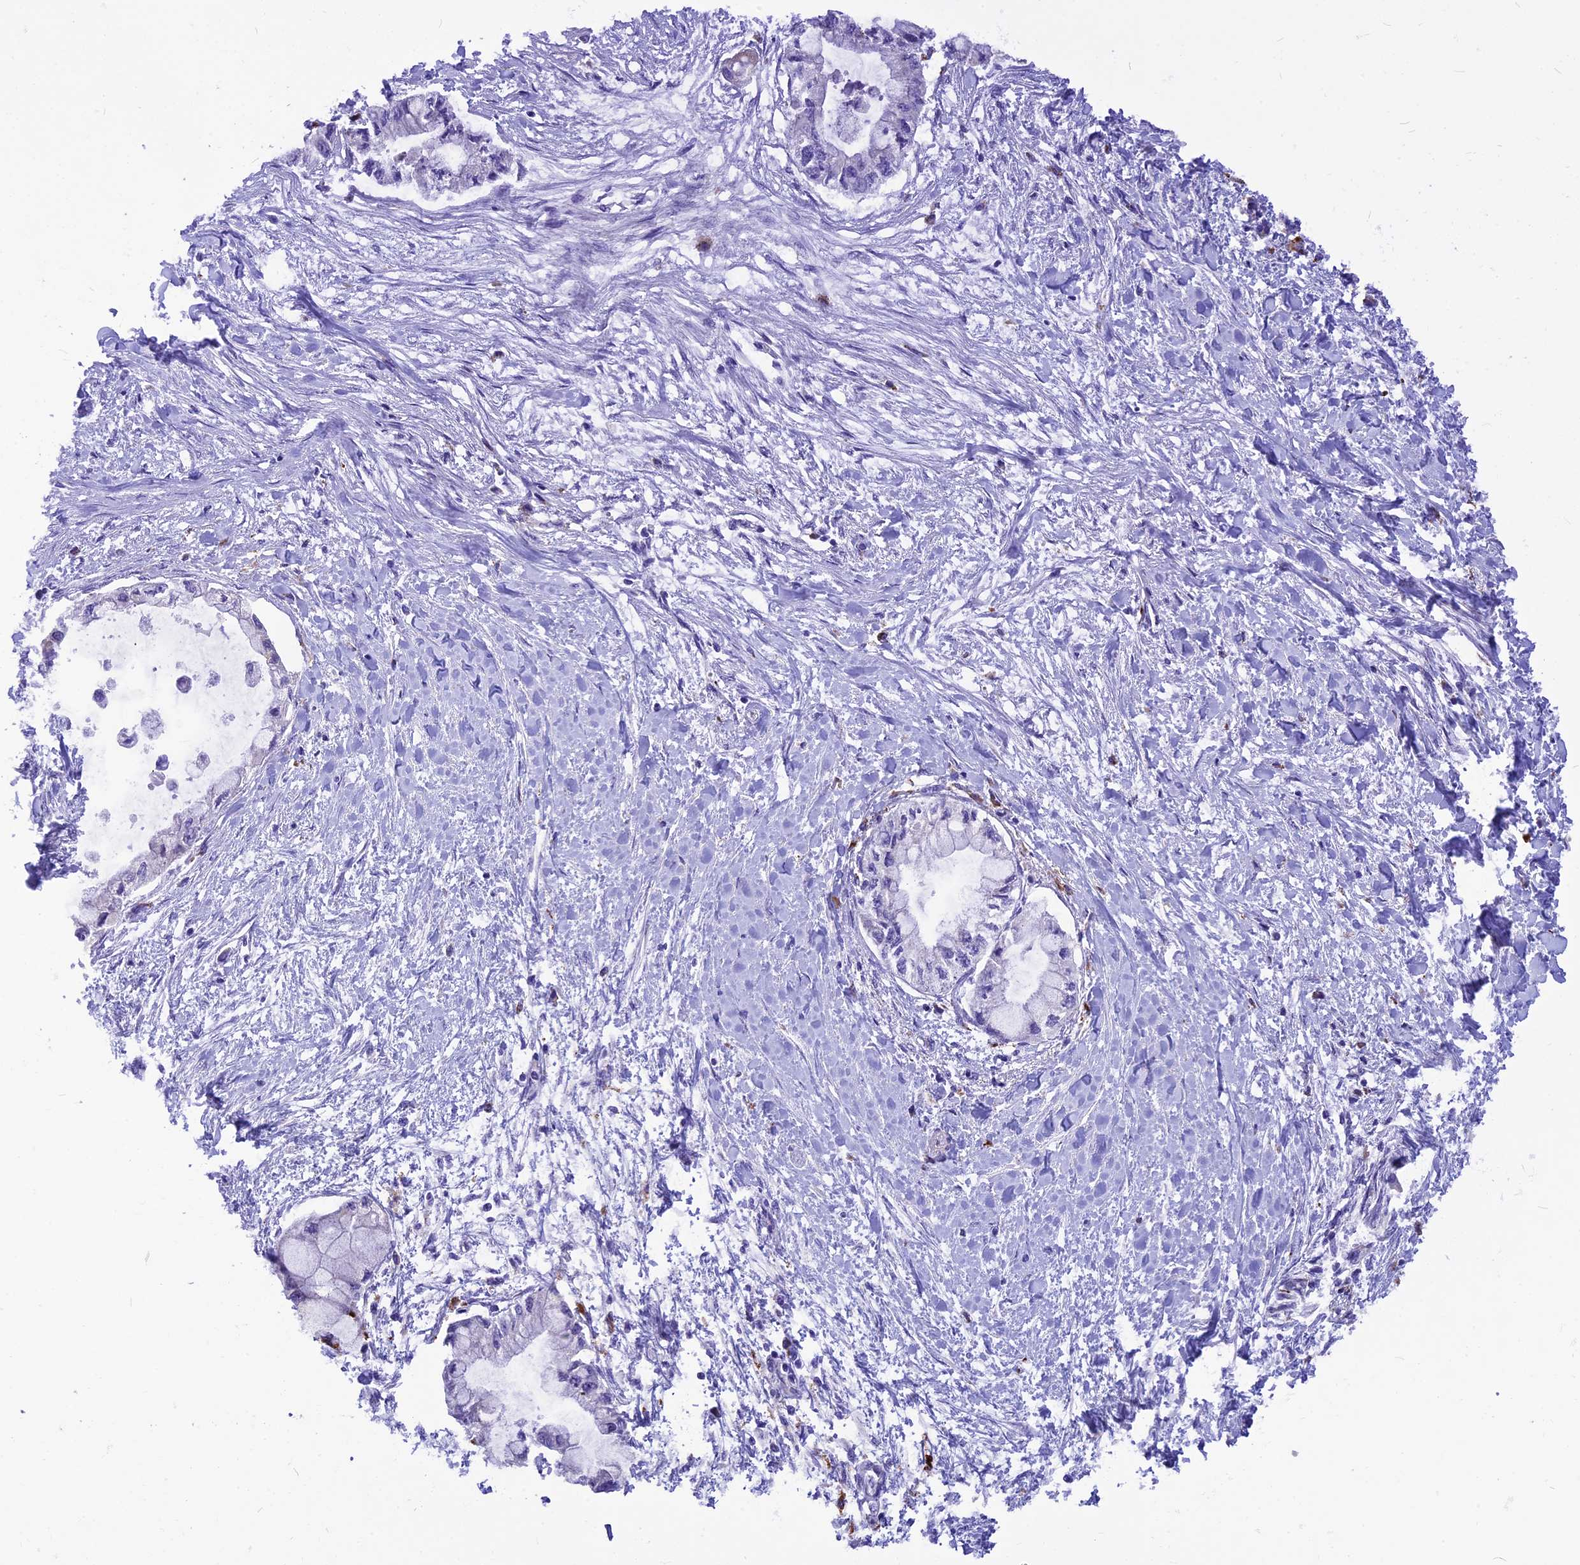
{"staining": {"intensity": "negative", "quantity": "none", "location": "none"}, "tissue": "pancreatic cancer", "cell_type": "Tumor cells", "image_type": "cancer", "snomed": [{"axis": "morphology", "description": "Adenocarcinoma, NOS"}, {"axis": "topography", "description": "Pancreas"}], "caption": "An immunohistochemistry (IHC) image of adenocarcinoma (pancreatic) is shown. There is no staining in tumor cells of adenocarcinoma (pancreatic).", "gene": "THRSP", "patient": {"sex": "male", "age": 48}}